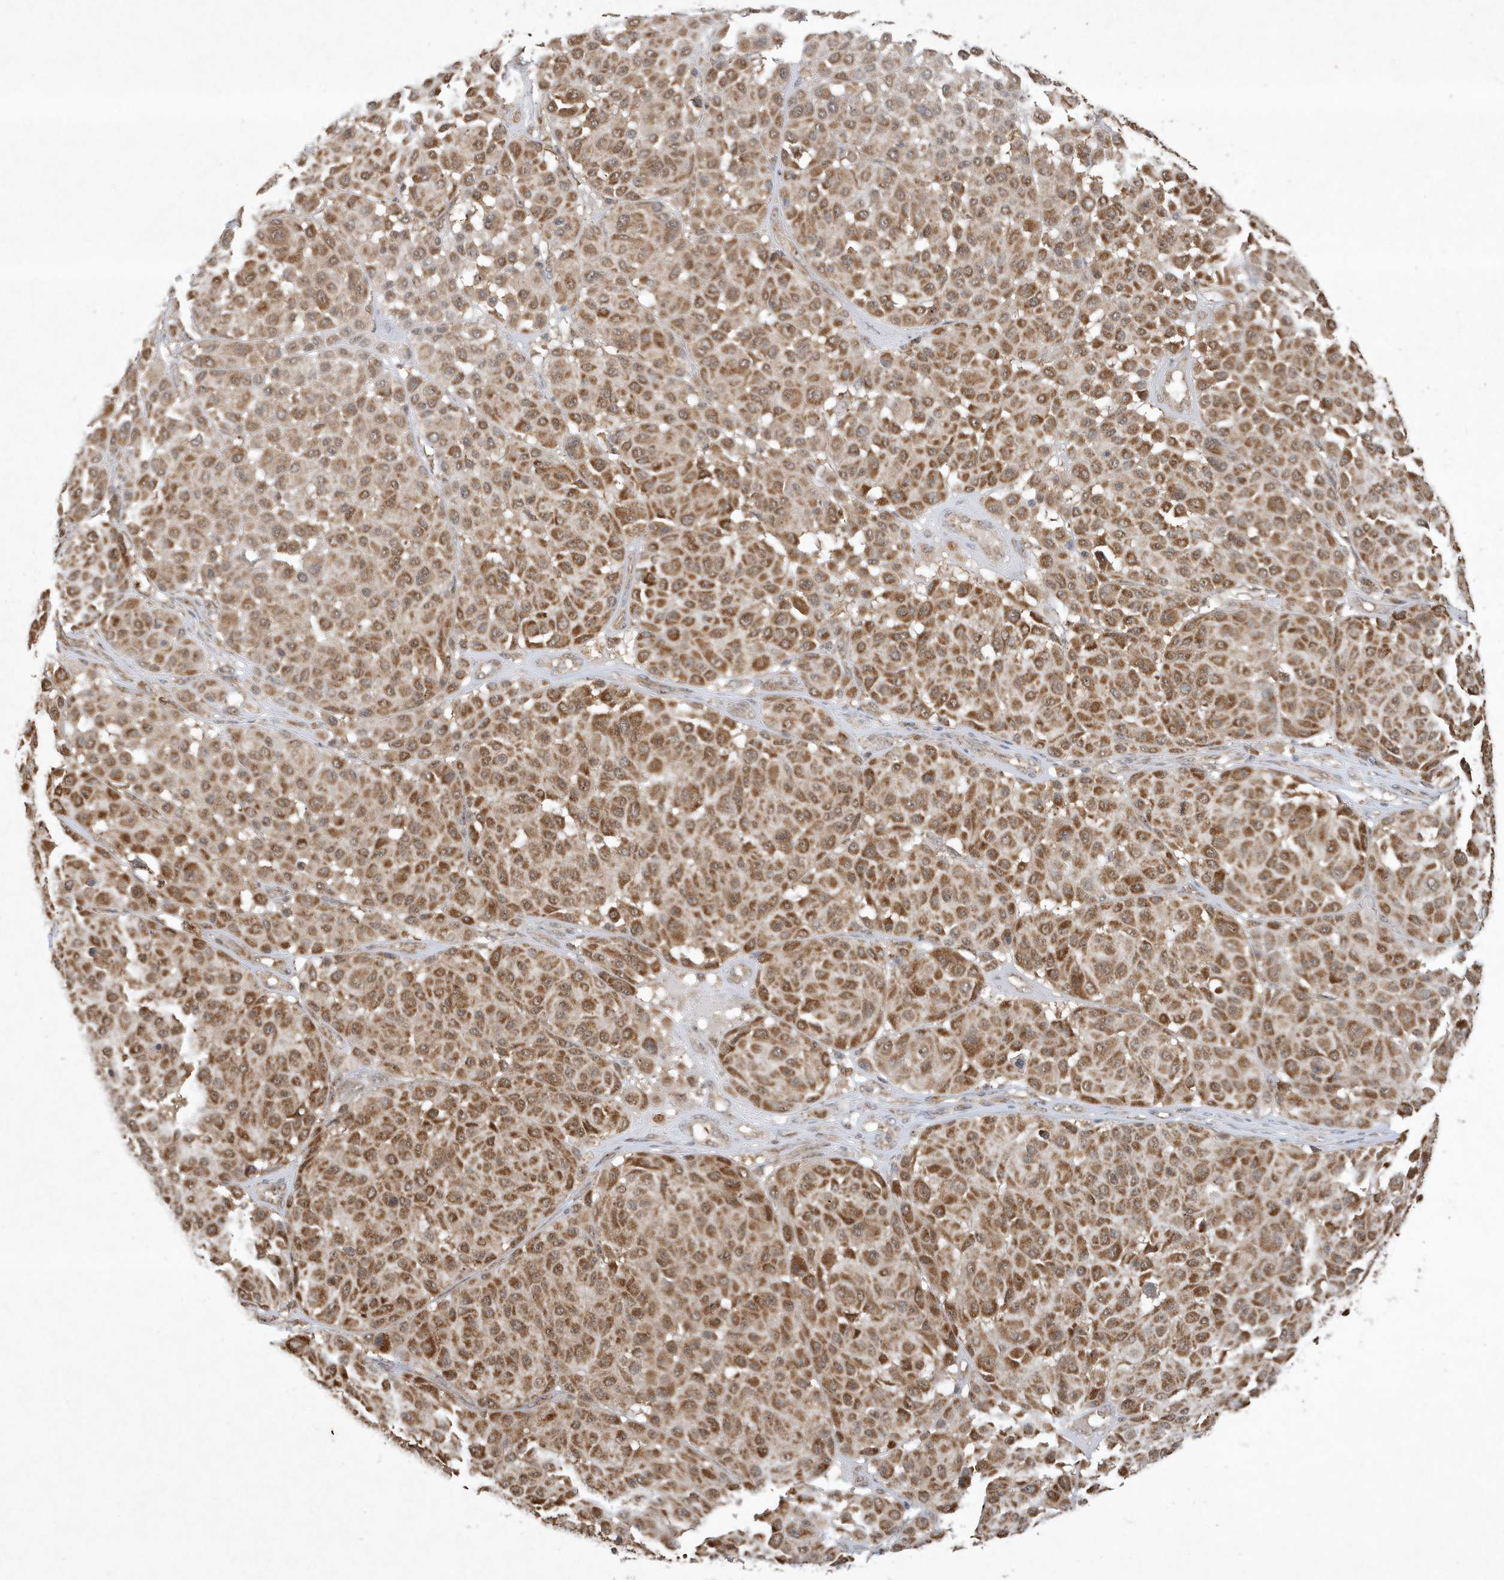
{"staining": {"intensity": "strong", "quantity": ">75%", "location": "cytoplasmic/membranous"}, "tissue": "melanoma", "cell_type": "Tumor cells", "image_type": "cancer", "snomed": [{"axis": "morphology", "description": "Malignant melanoma, Metastatic site"}, {"axis": "topography", "description": "Soft tissue"}], "caption": "DAB immunohistochemical staining of human melanoma demonstrates strong cytoplasmic/membranous protein positivity in about >75% of tumor cells.", "gene": "ABCB9", "patient": {"sex": "male", "age": 41}}